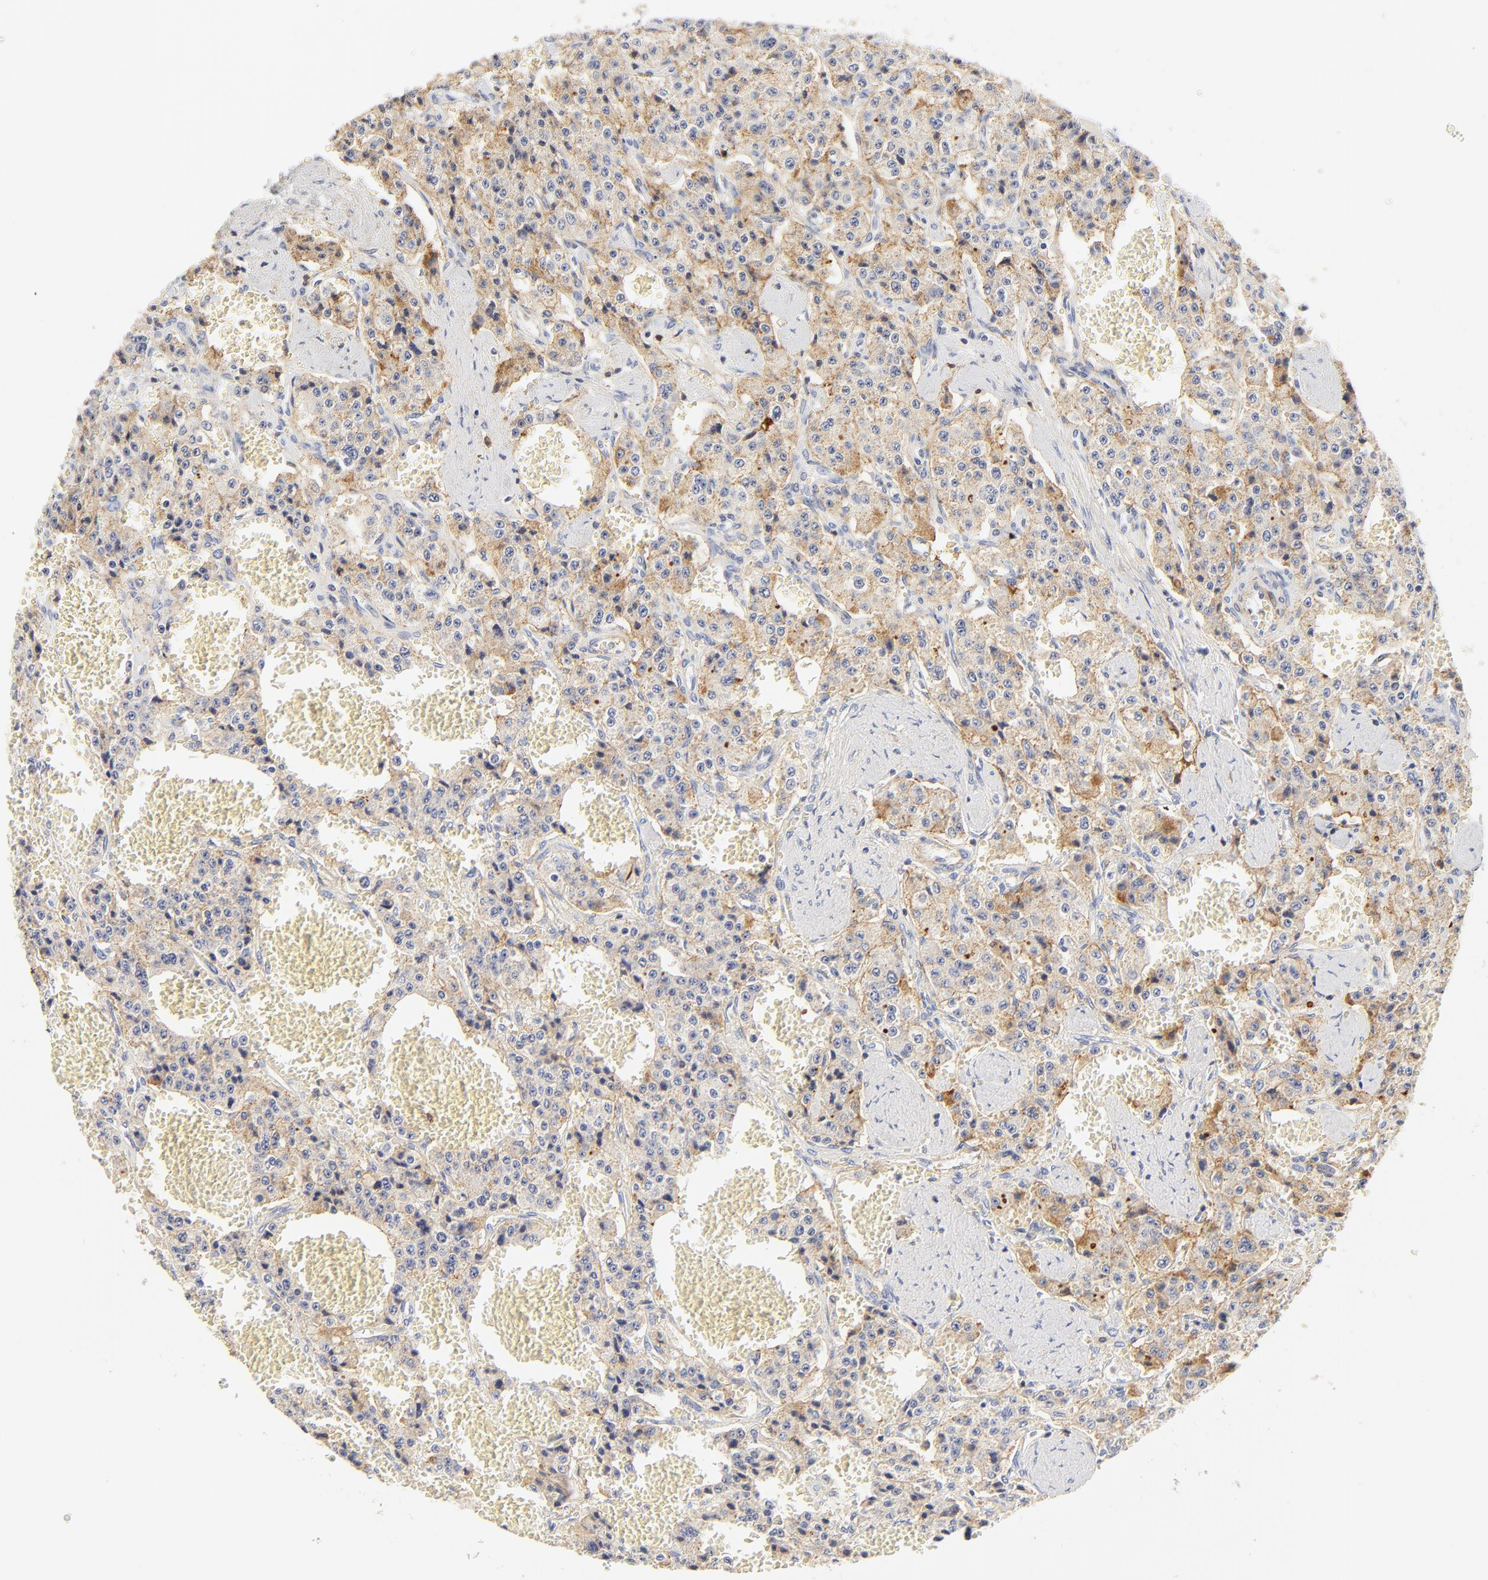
{"staining": {"intensity": "moderate", "quantity": ">75%", "location": "cytoplasmic/membranous"}, "tissue": "carcinoid", "cell_type": "Tumor cells", "image_type": "cancer", "snomed": [{"axis": "morphology", "description": "Carcinoid, malignant, NOS"}, {"axis": "topography", "description": "Small intestine"}], "caption": "IHC of carcinoid shows medium levels of moderate cytoplasmic/membranous staining in approximately >75% of tumor cells.", "gene": "MDGA2", "patient": {"sex": "male", "age": 52}}